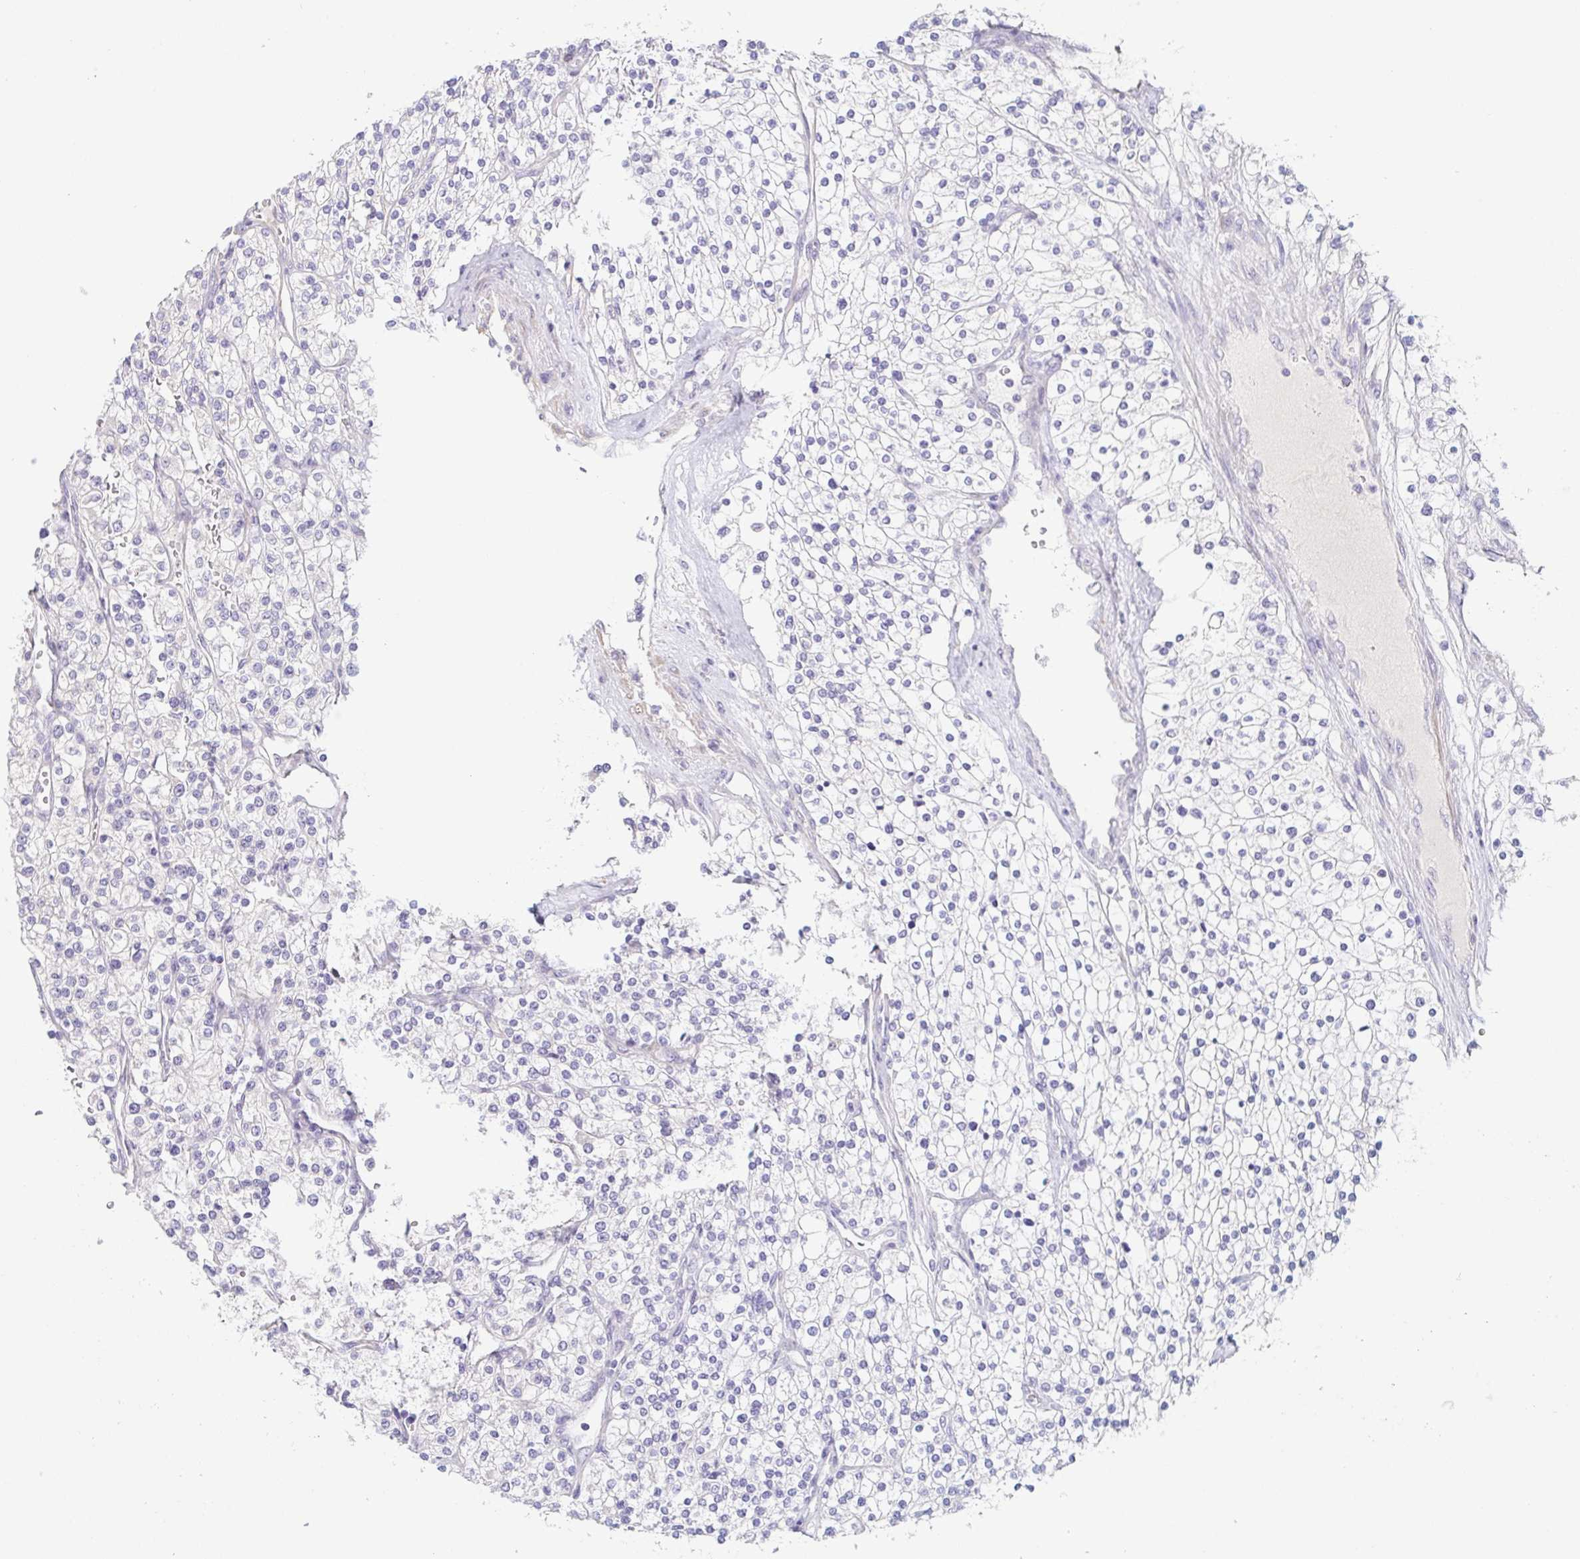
{"staining": {"intensity": "negative", "quantity": "none", "location": "none"}, "tissue": "renal cancer", "cell_type": "Tumor cells", "image_type": "cancer", "snomed": [{"axis": "morphology", "description": "Adenocarcinoma, NOS"}, {"axis": "topography", "description": "Kidney"}], "caption": "Human renal cancer (adenocarcinoma) stained for a protein using IHC shows no expression in tumor cells.", "gene": "COL17A1", "patient": {"sex": "male", "age": 80}}